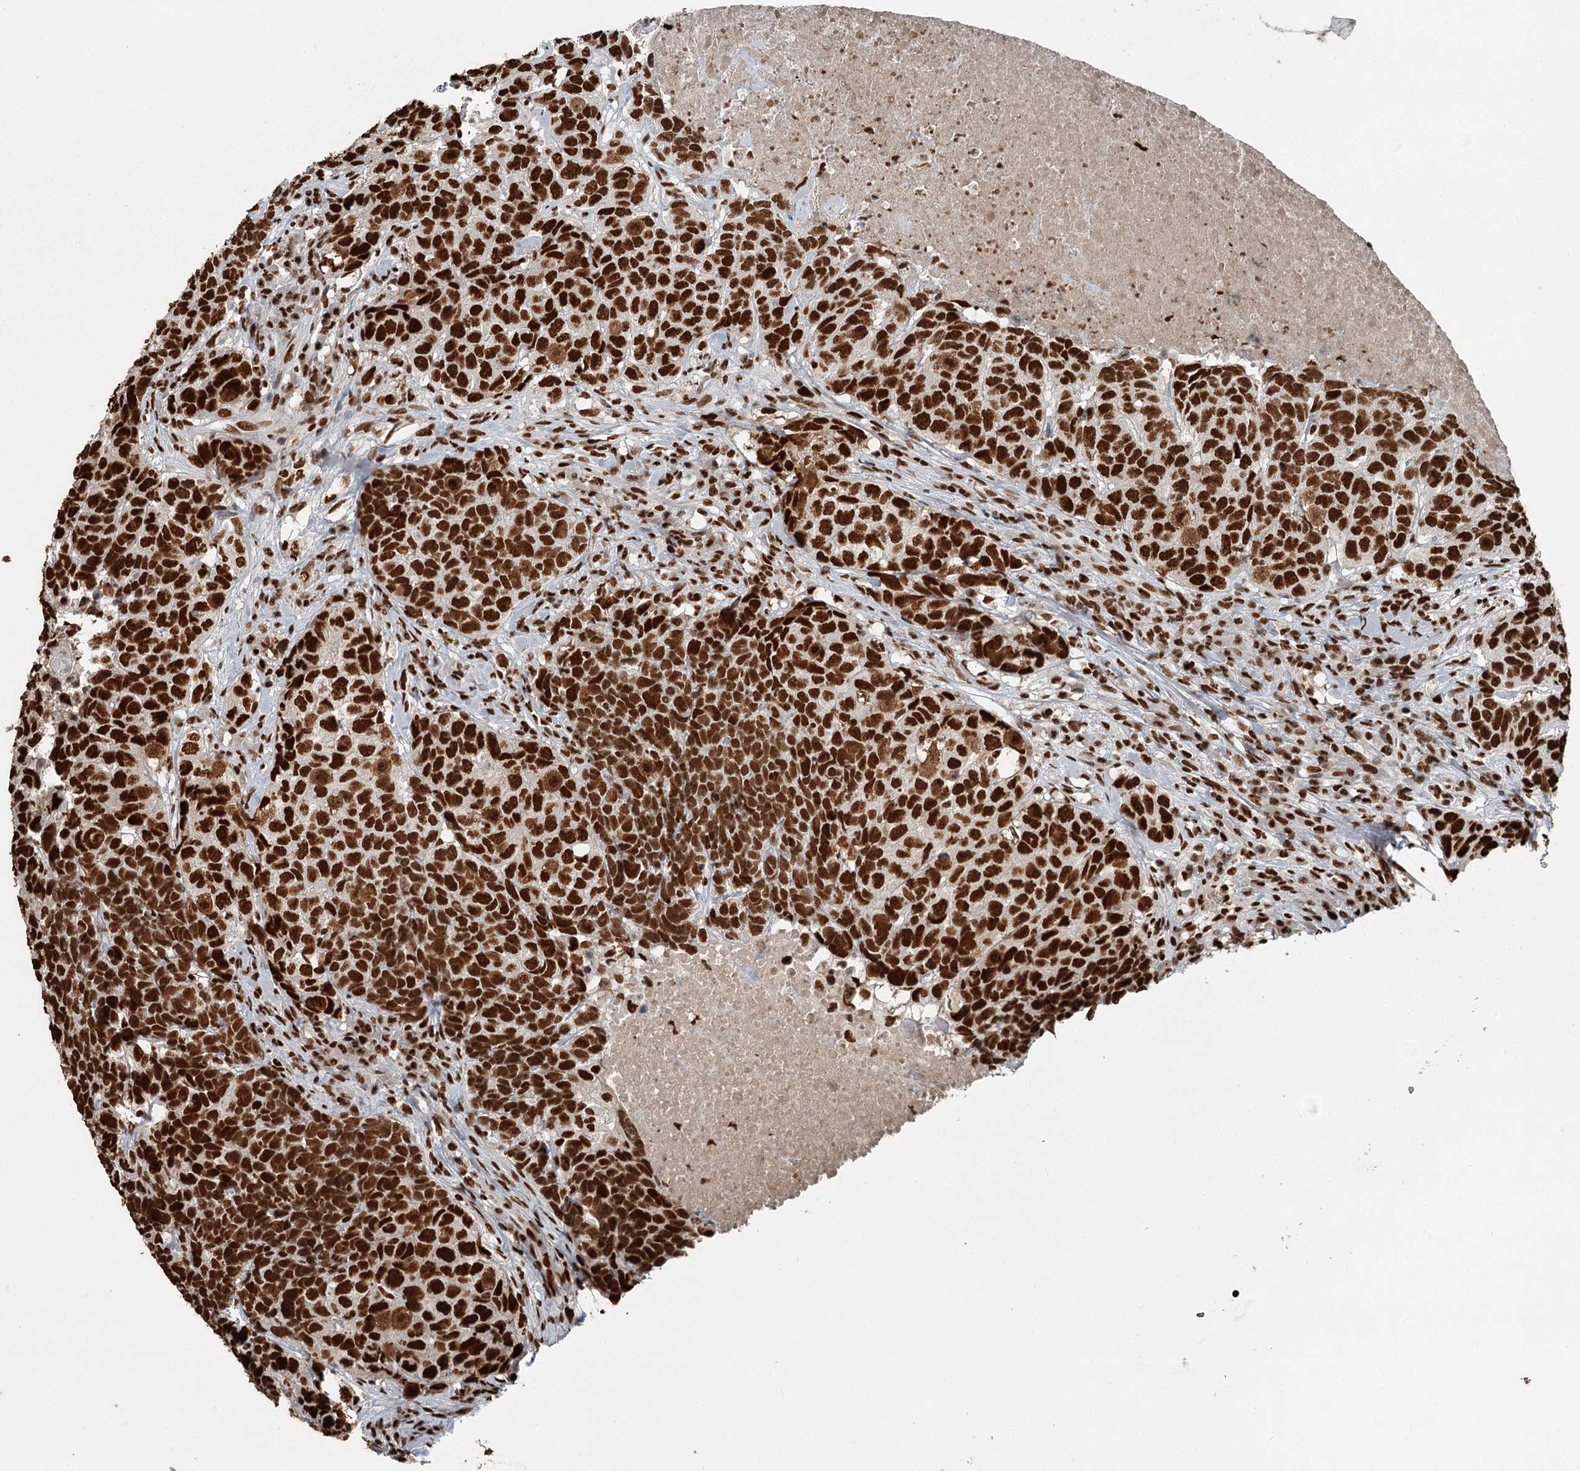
{"staining": {"intensity": "strong", "quantity": ">75%", "location": "nuclear"}, "tissue": "head and neck cancer", "cell_type": "Tumor cells", "image_type": "cancer", "snomed": [{"axis": "morphology", "description": "Squamous cell carcinoma, NOS"}, {"axis": "topography", "description": "Head-Neck"}], "caption": "IHC micrograph of human head and neck squamous cell carcinoma stained for a protein (brown), which demonstrates high levels of strong nuclear expression in approximately >75% of tumor cells.", "gene": "RBBP7", "patient": {"sex": "male", "age": 66}}